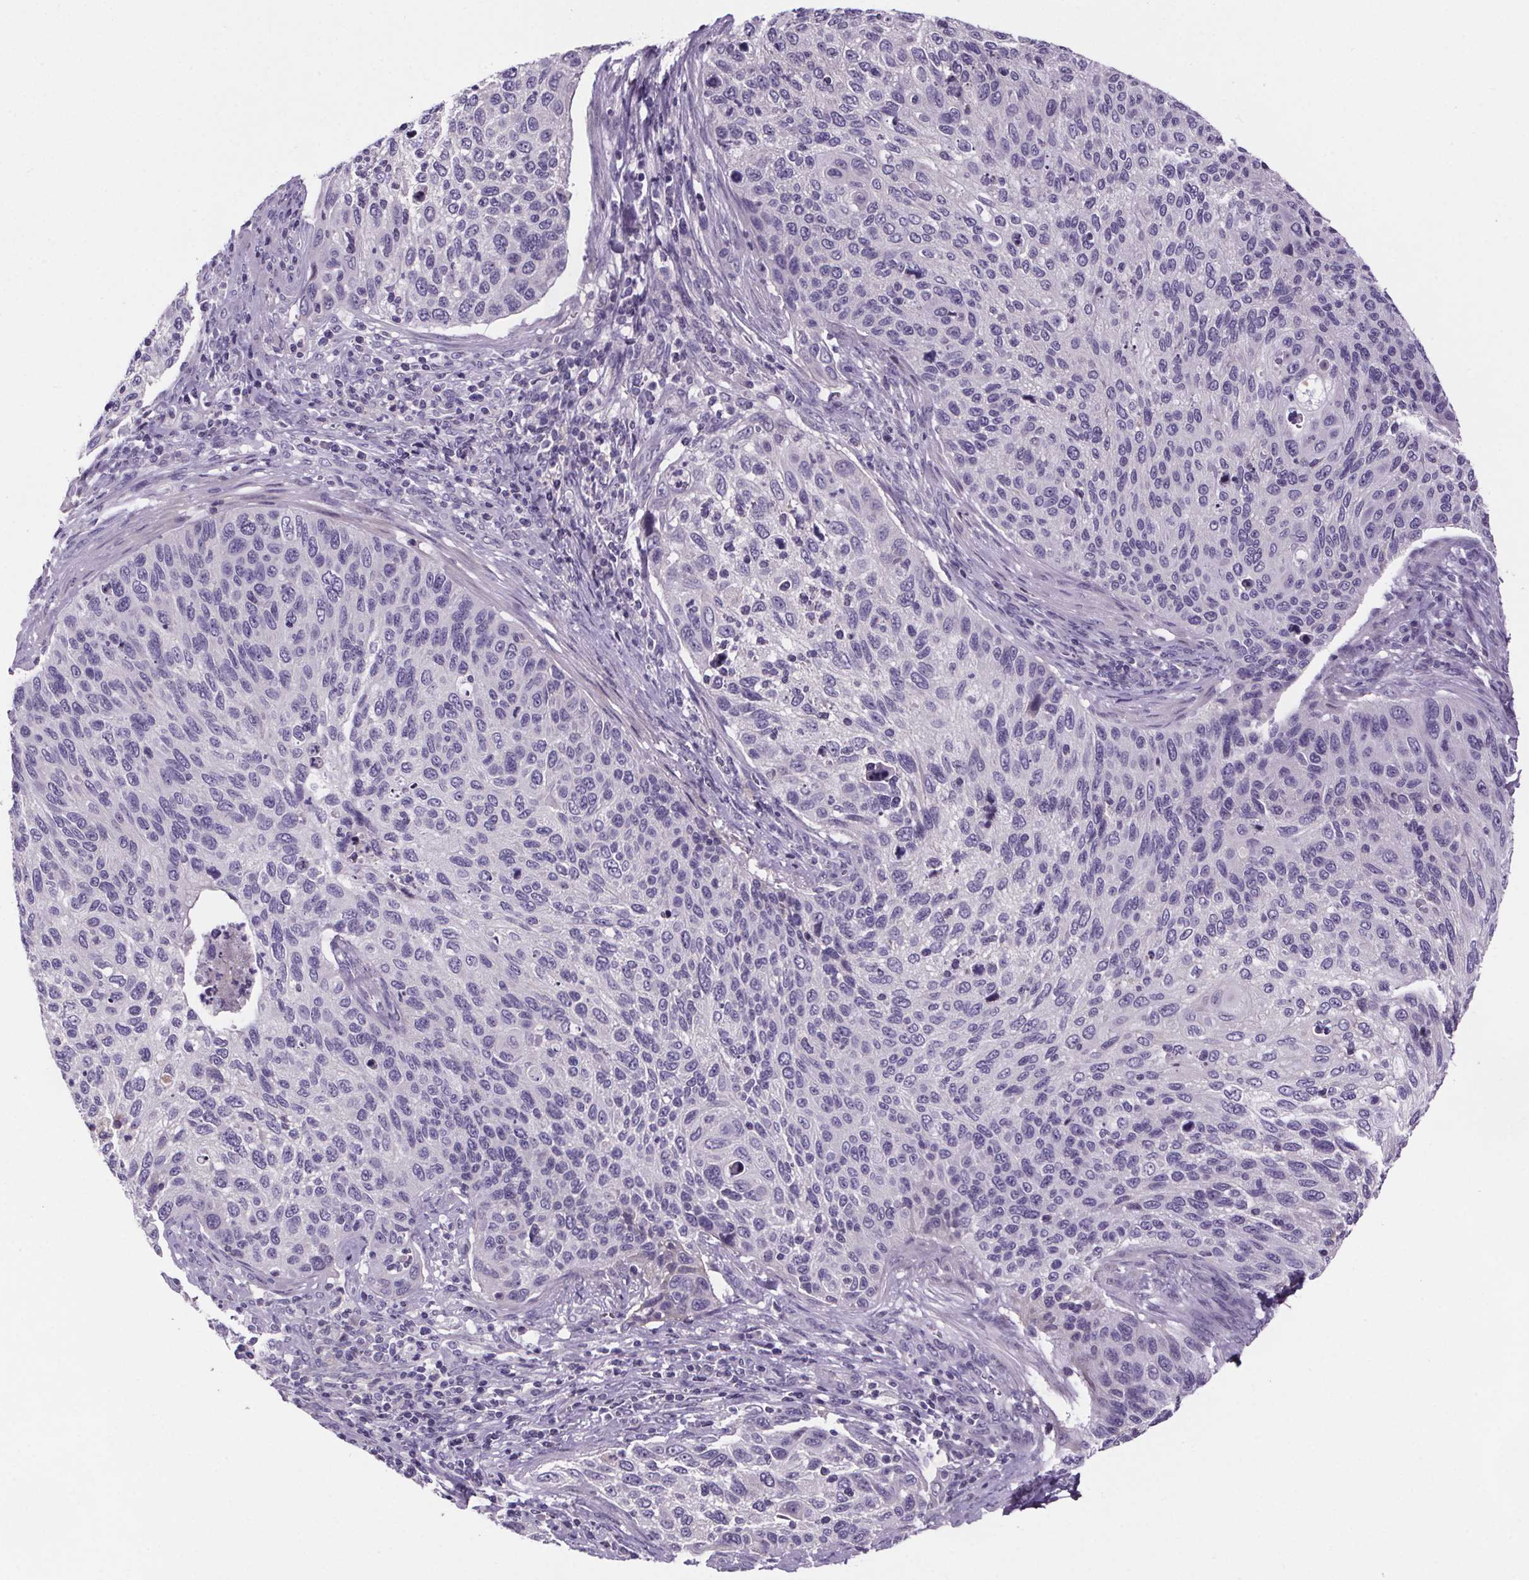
{"staining": {"intensity": "negative", "quantity": "none", "location": "none"}, "tissue": "cervical cancer", "cell_type": "Tumor cells", "image_type": "cancer", "snomed": [{"axis": "morphology", "description": "Squamous cell carcinoma, NOS"}, {"axis": "topography", "description": "Cervix"}], "caption": "A histopathology image of human squamous cell carcinoma (cervical) is negative for staining in tumor cells.", "gene": "CUBN", "patient": {"sex": "female", "age": 70}}